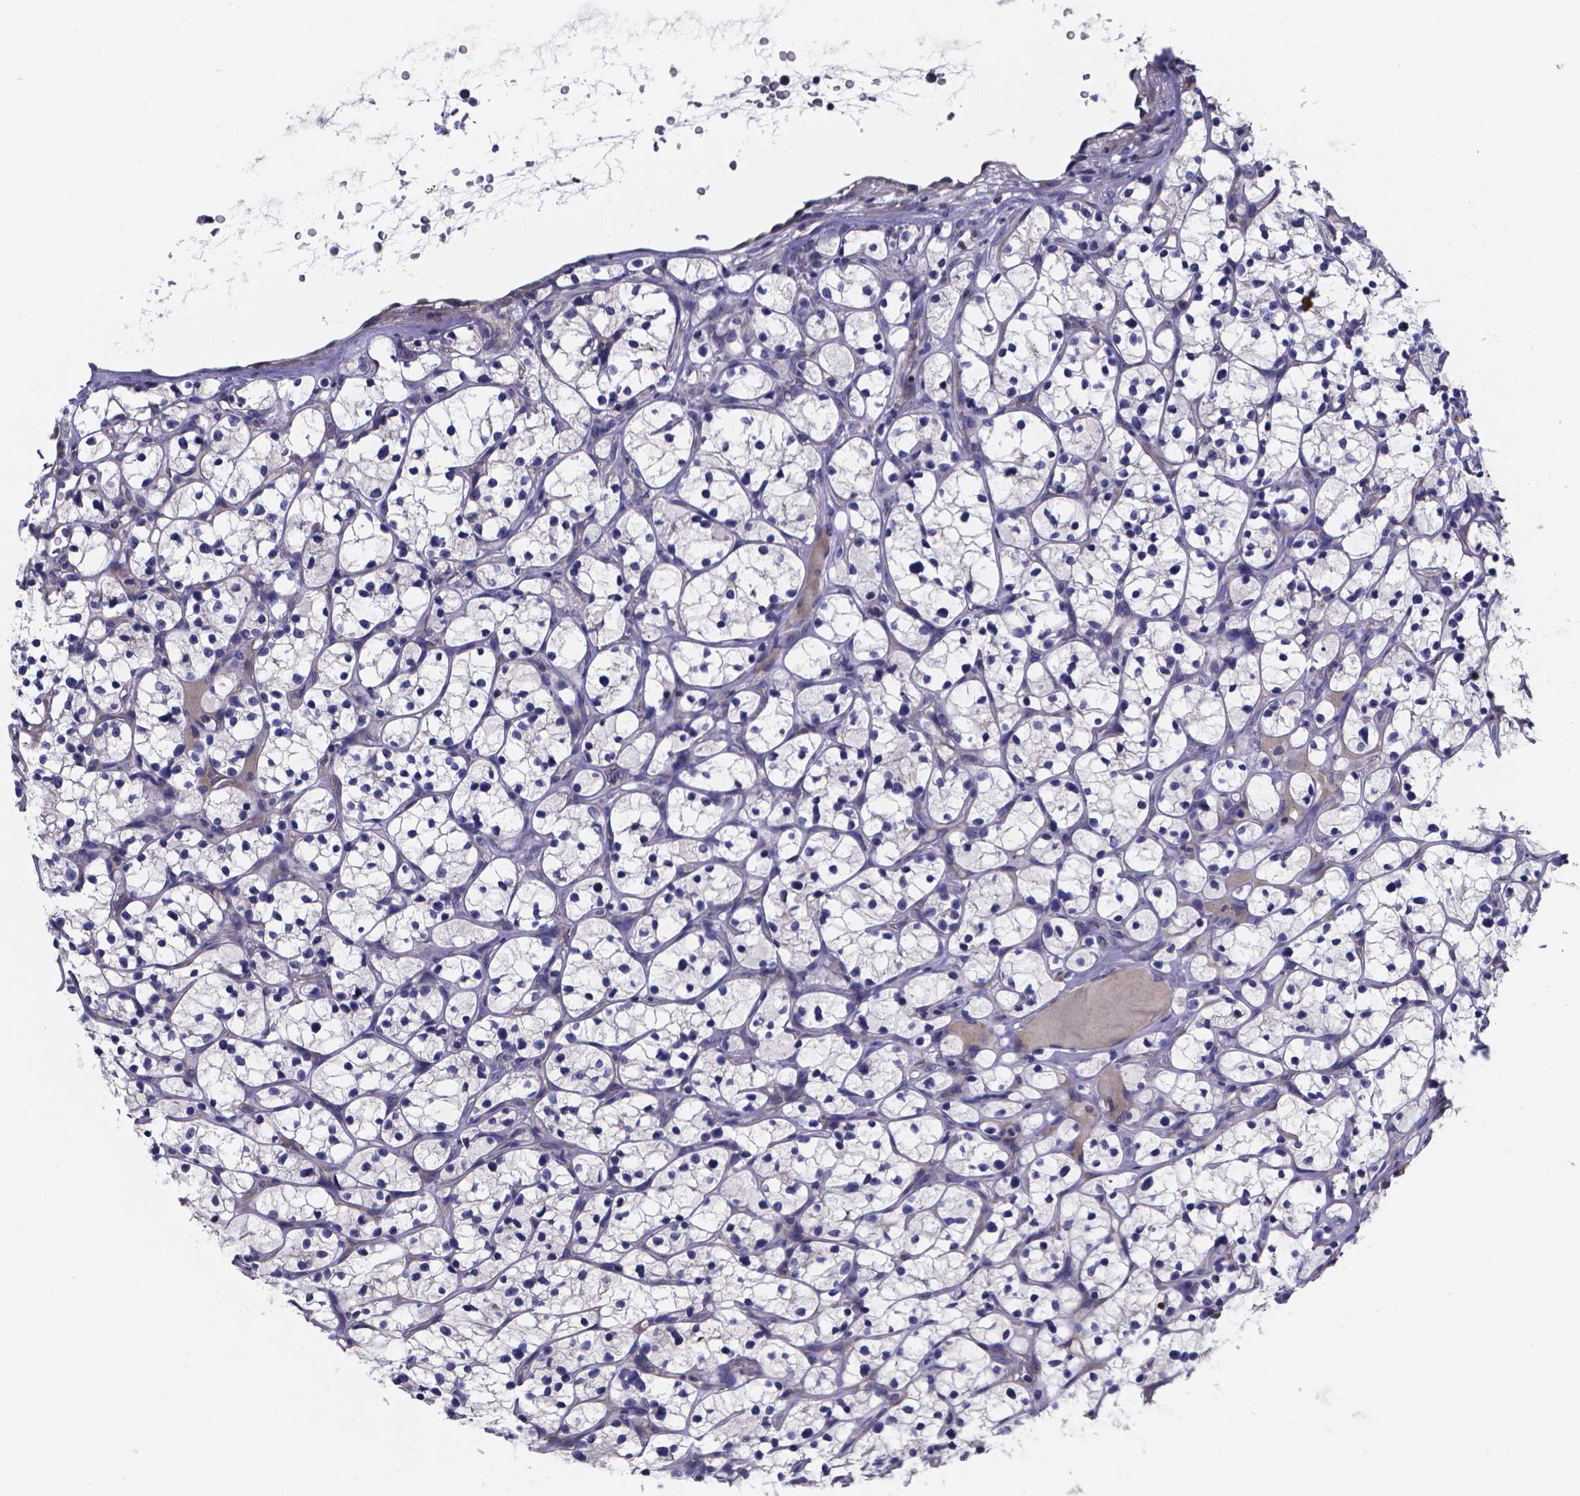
{"staining": {"intensity": "negative", "quantity": "none", "location": "none"}, "tissue": "renal cancer", "cell_type": "Tumor cells", "image_type": "cancer", "snomed": [{"axis": "morphology", "description": "Adenocarcinoma, NOS"}, {"axis": "topography", "description": "Kidney"}], "caption": "A histopathology image of renal adenocarcinoma stained for a protein shows no brown staining in tumor cells.", "gene": "SFRP4", "patient": {"sex": "female", "age": 64}}